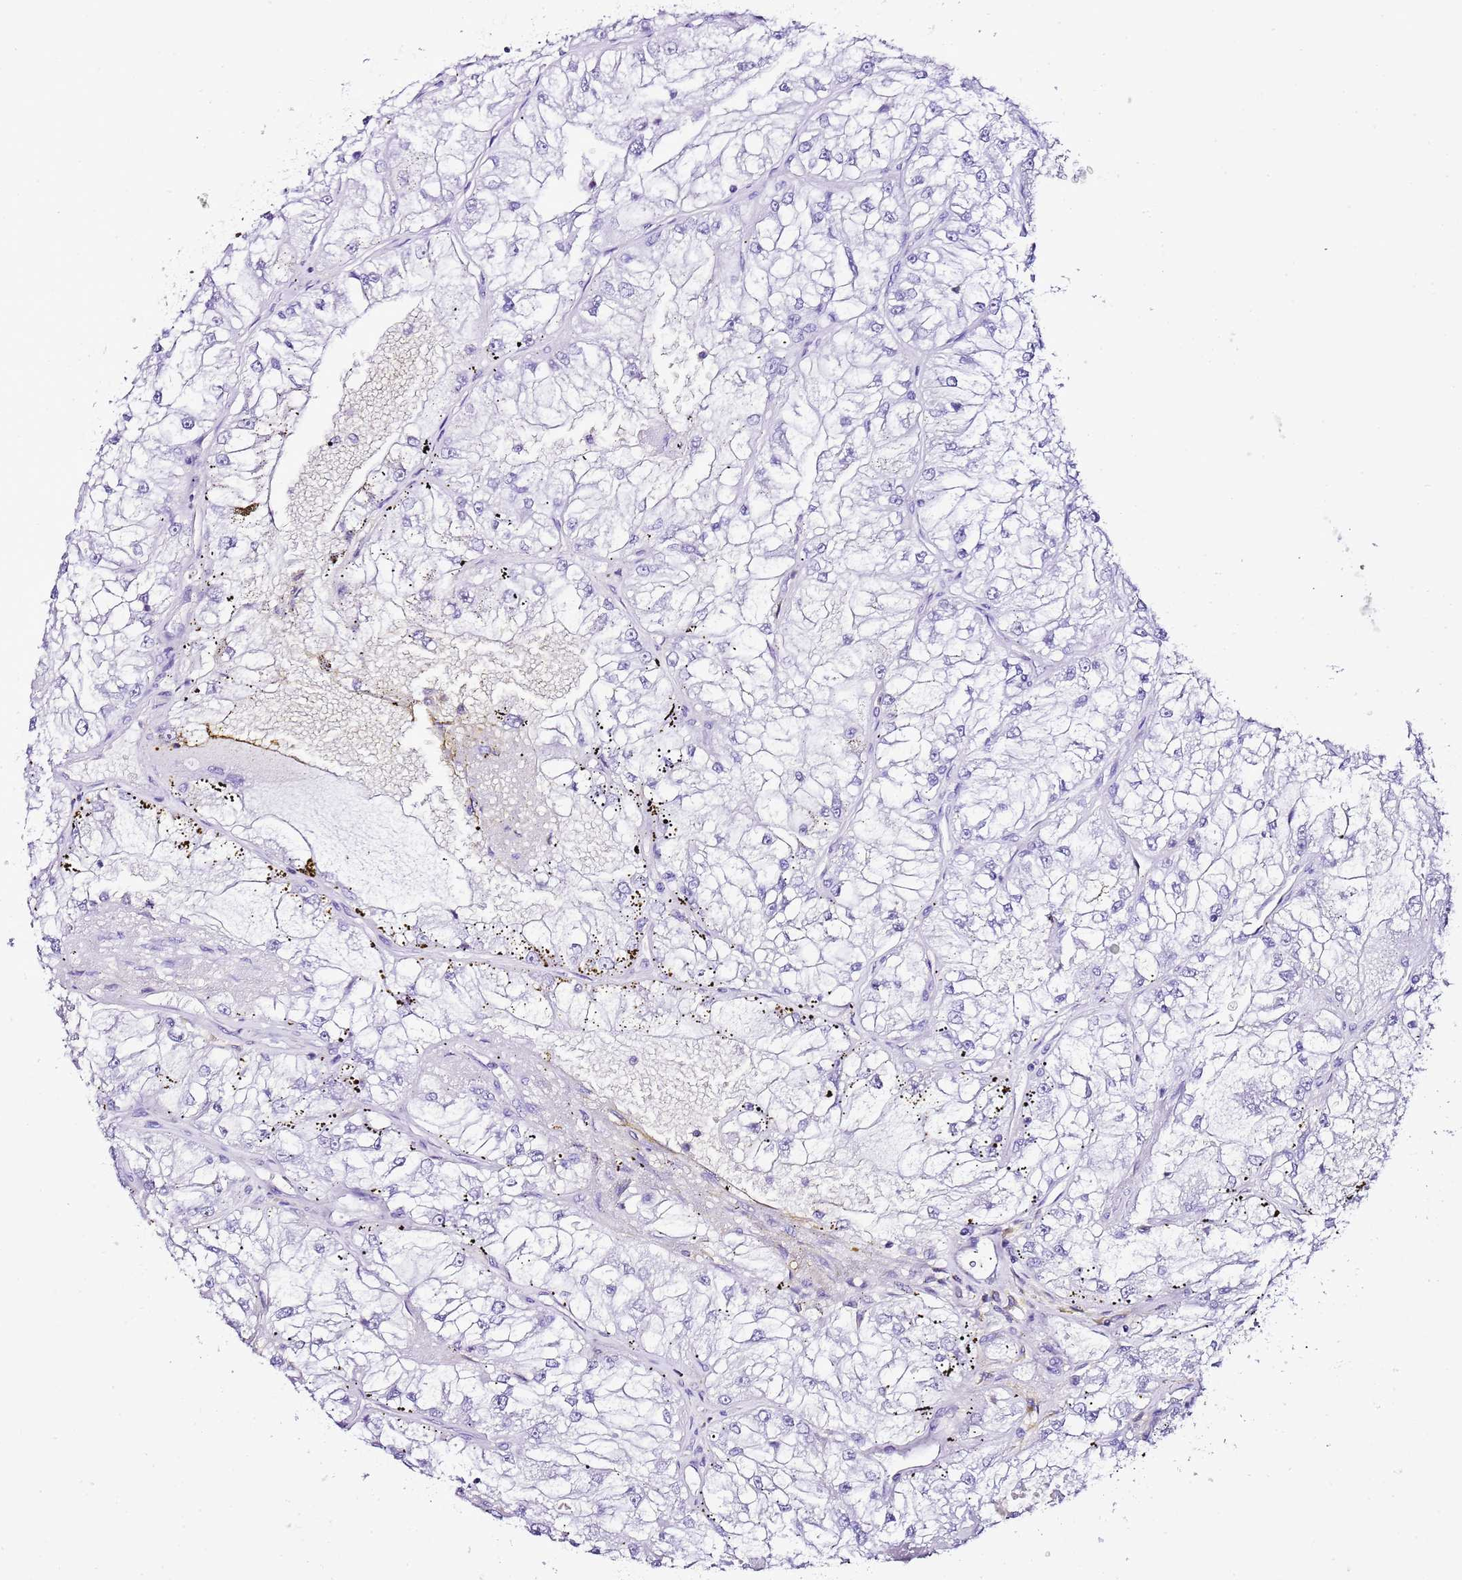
{"staining": {"intensity": "negative", "quantity": "none", "location": "none"}, "tissue": "renal cancer", "cell_type": "Tumor cells", "image_type": "cancer", "snomed": [{"axis": "morphology", "description": "Adenocarcinoma, NOS"}, {"axis": "topography", "description": "Kidney"}], "caption": "This is an IHC micrograph of adenocarcinoma (renal). There is no staining in tumor cells.", "gene": "CNN2", "patient": {"sex": "female", "age": 72}}